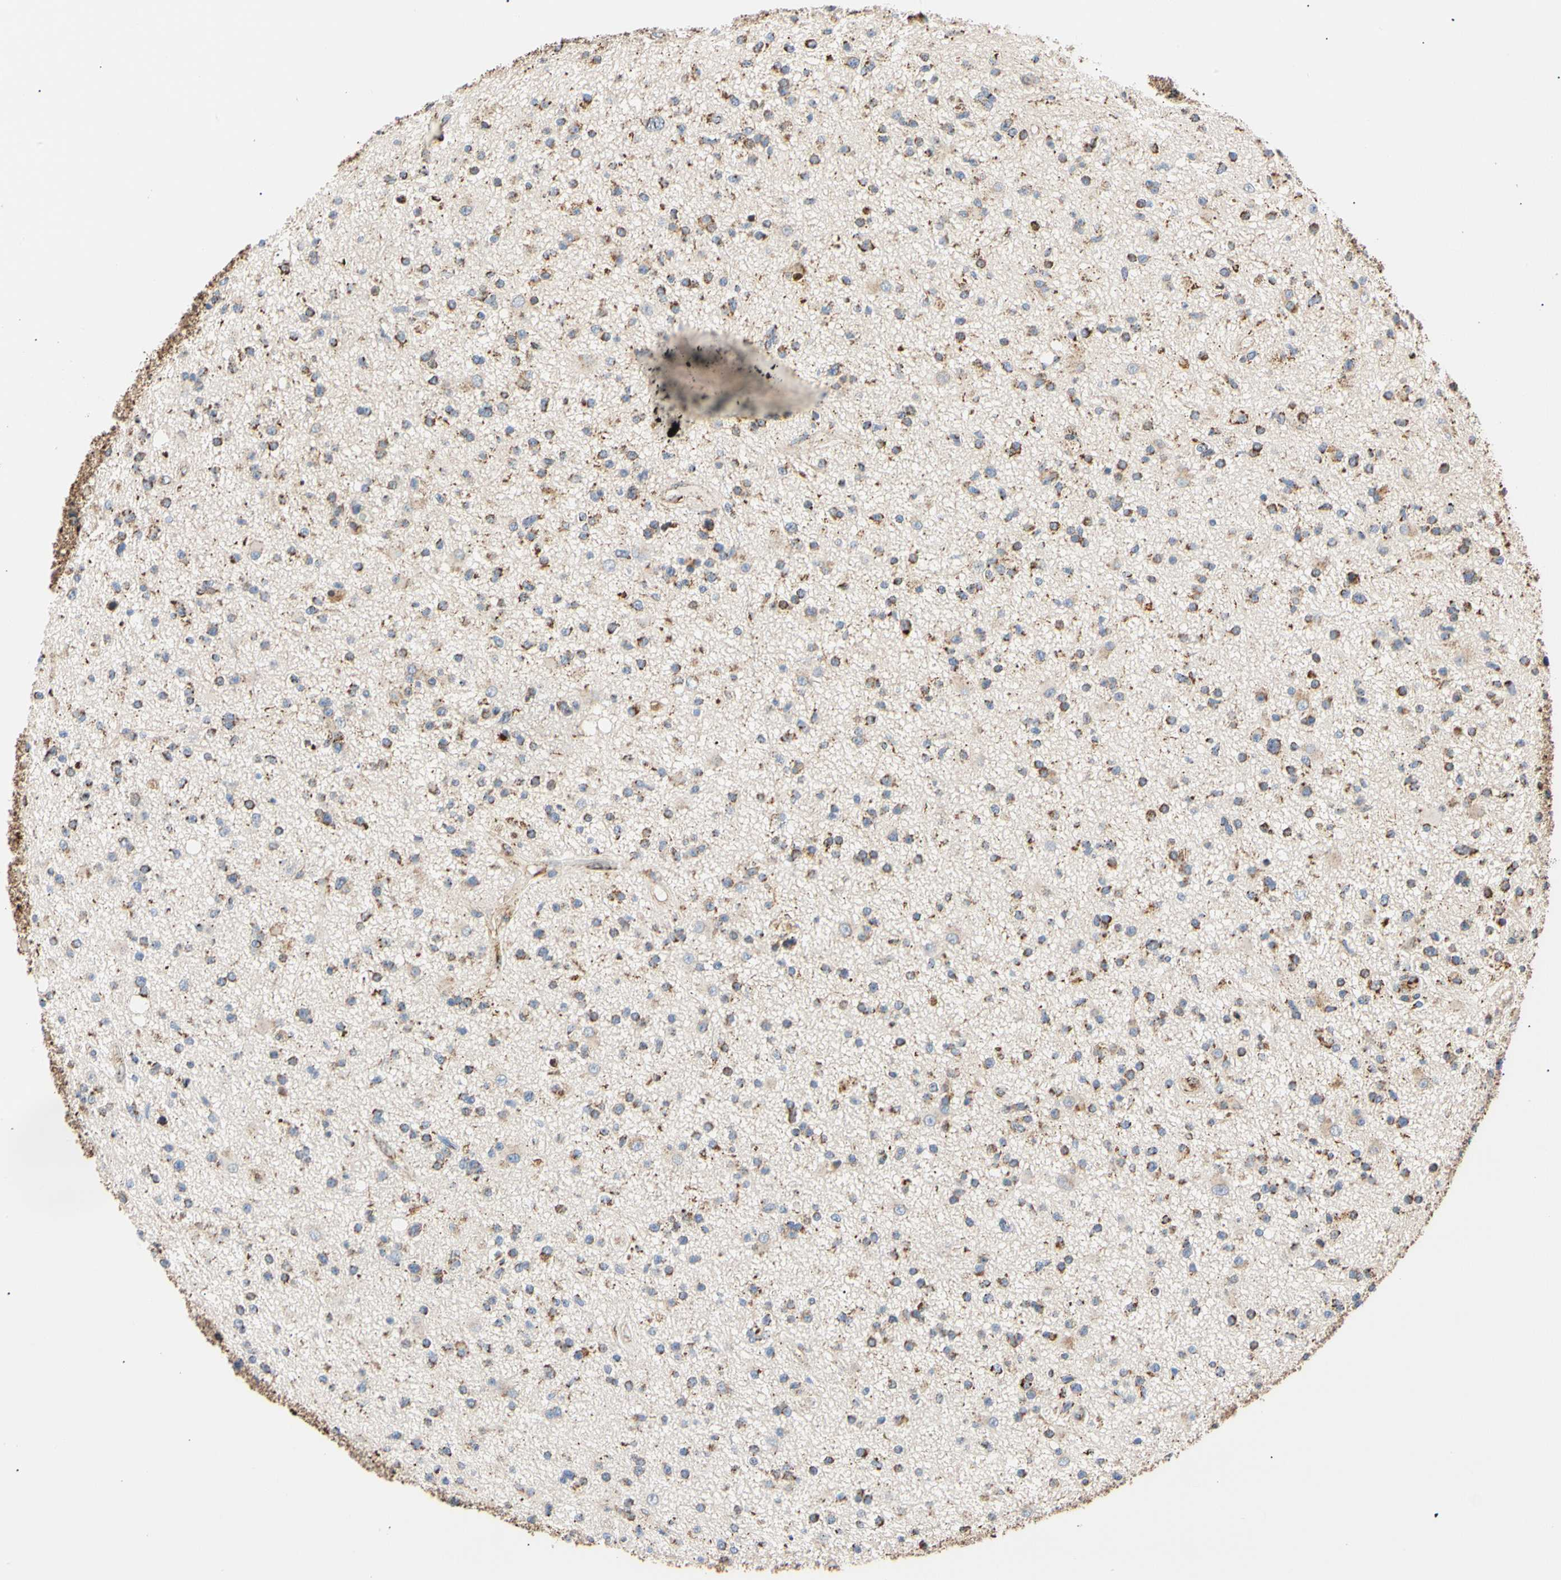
{"staining": {"intensity": "moderate", "quantity": ">75%", "location": "cytoplasmic/membranous"}, "tissue": "glioma", "cell_type": "Tumor cells", "image_type": "cancer", "snomed": [{"axis": "morphology", "description": "Glioma, malignant, High grade"}, {"axis": "topography", "description": "Brain"}], "caption": "Glioma tissue demonstrates moderate cytoplasmic/membranous expression in about >75% of tumor cells, visualized by immunohistochemistry. (DAB IHC, brown staining for protein, blue staining for nuclei).", "gene": "ACAT1", "patient": {"sex": "male", "age": 33}}